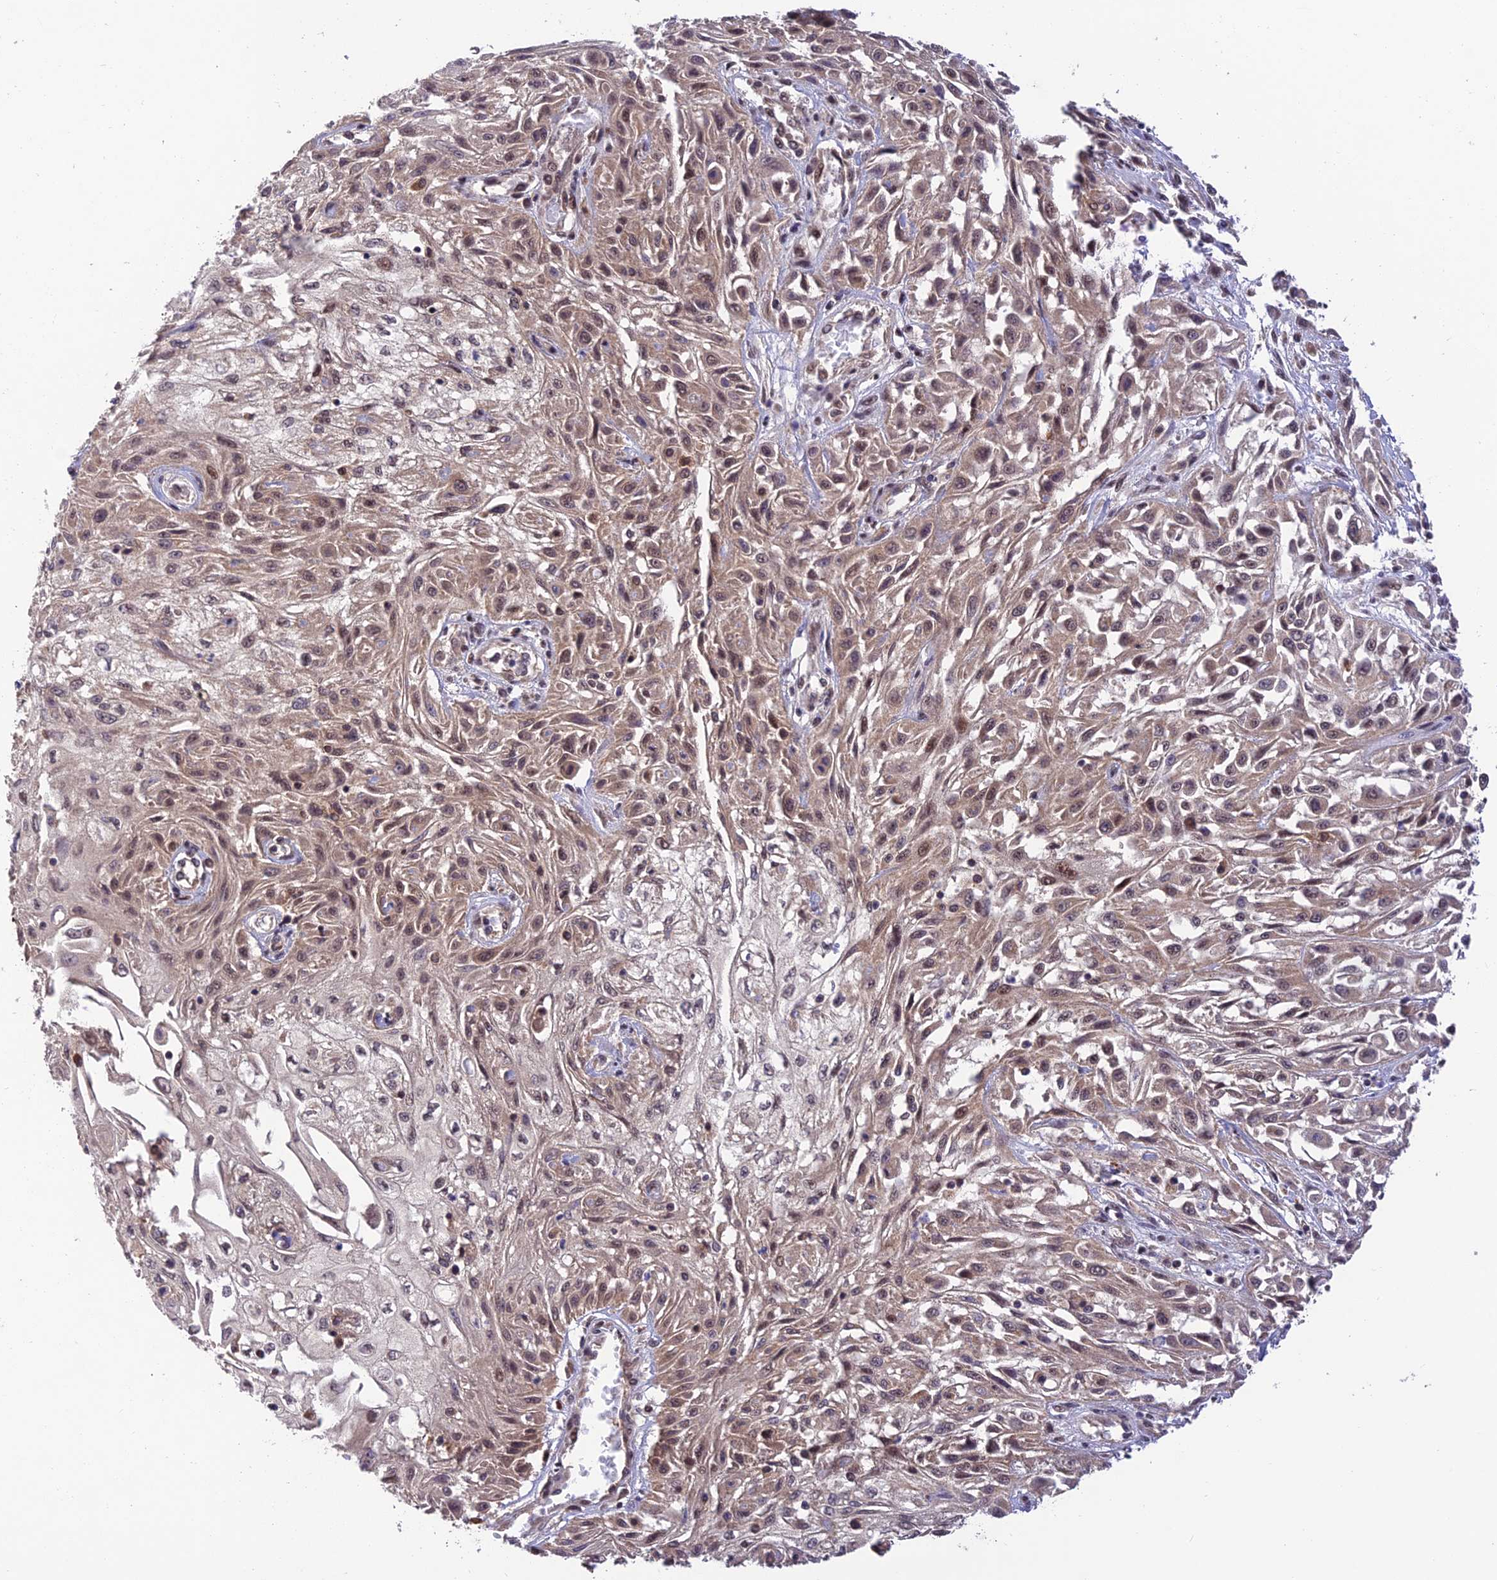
{"staining": {"intensity": "weak", "quantity": ">75%", "location": "cytoplasmic/membranous,nuclear"}, "tissue": "skin cancer", "cell_type": "Tumor cells", "image_type": "cancer", "snomed": [{"axis": "morphology", "description": "Squamous cell carcinoma, NOS"}, {"axis": "morphology", "description": "Squamous cell carcinoma, metastatic, NOS"}, {"axis": "topography", "description": "Skin"}, {"axis": "topography", "description": "Lymph node"}], "caption": "About >75% of tumor cells in skin cancer (squamous cell carcinoma) reveal weak cytoplasmic/membranous and nuclear protein expression as visualized by brown immunohistochemical staining.", "gene": "MNS1", "patient": {"sex": "male", "age": 75}}